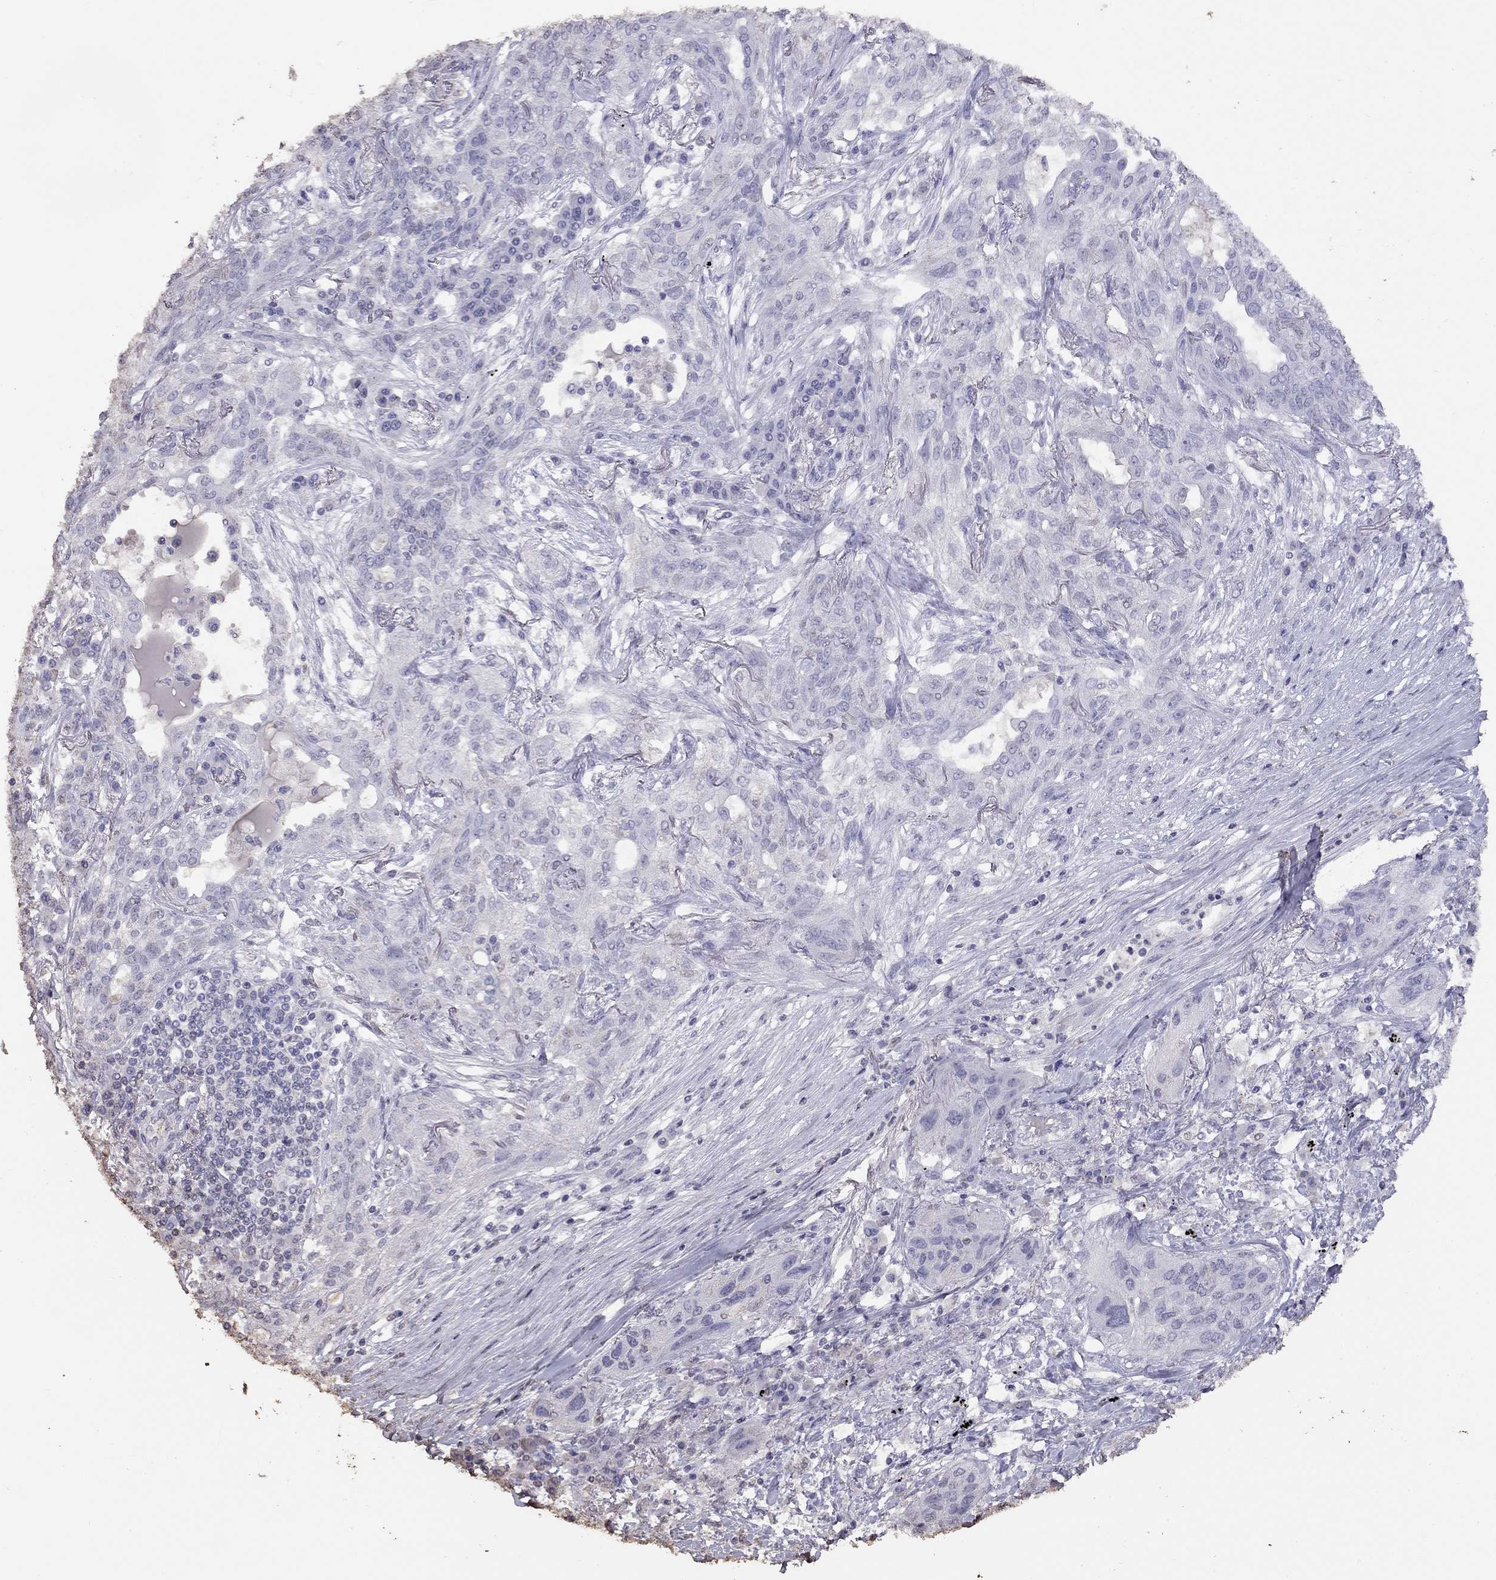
{"staining": {"intensity": "negative", "quantity": "none", "location": "none"}, "tissue": "lung cancer", "cell_type": "Tumor cells", "image_type": "cancer", "snomed": [{"axis": "morphology", "description": "Squamous cell carcinoma, NOS"}, {"axis": "topography", "description": "Lung"}], "caption": "This is an immunohistochemistry (IHC) image of squamous cell carcinoma (lung). There is no expression in tumor cells.", "gene": "SUN3", "patient": {"sex": "female", "age": 70}}